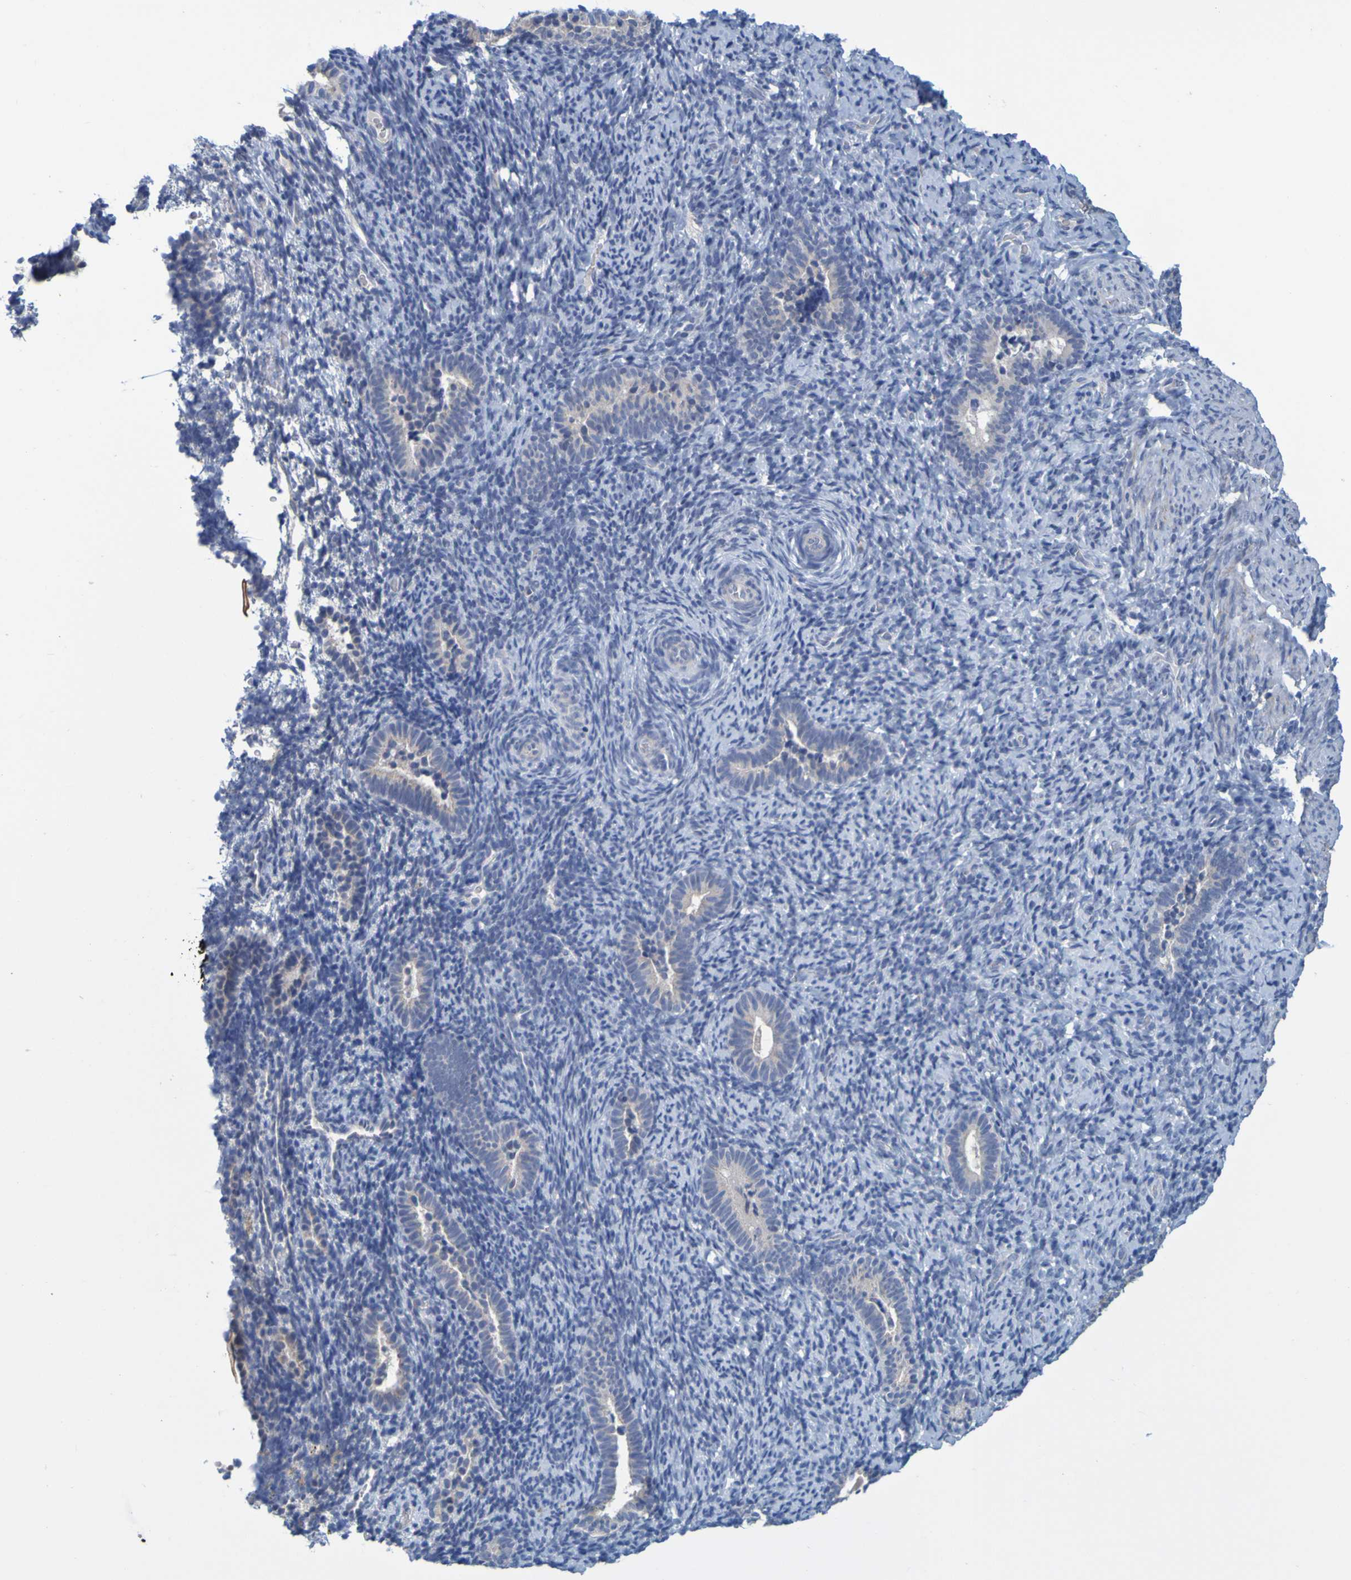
{"staining": {"intensity": "negative", "quantity": "none", "location": "none"}, "tissue": "endometrium", "cell_type": "Cells in endometrial stroma", "image_type": "normal", "snomed": [{"axis": "morphology", "description": "Normal tissue, NOS"}, {"axis": "topography", "description": "Endometrium"}], "caption": "IHC of normal human endometrium reveals no staining in cells in endometrial stroma.", "gene": "ENDOU", "patient": {"sex": "female", "age": 51}}